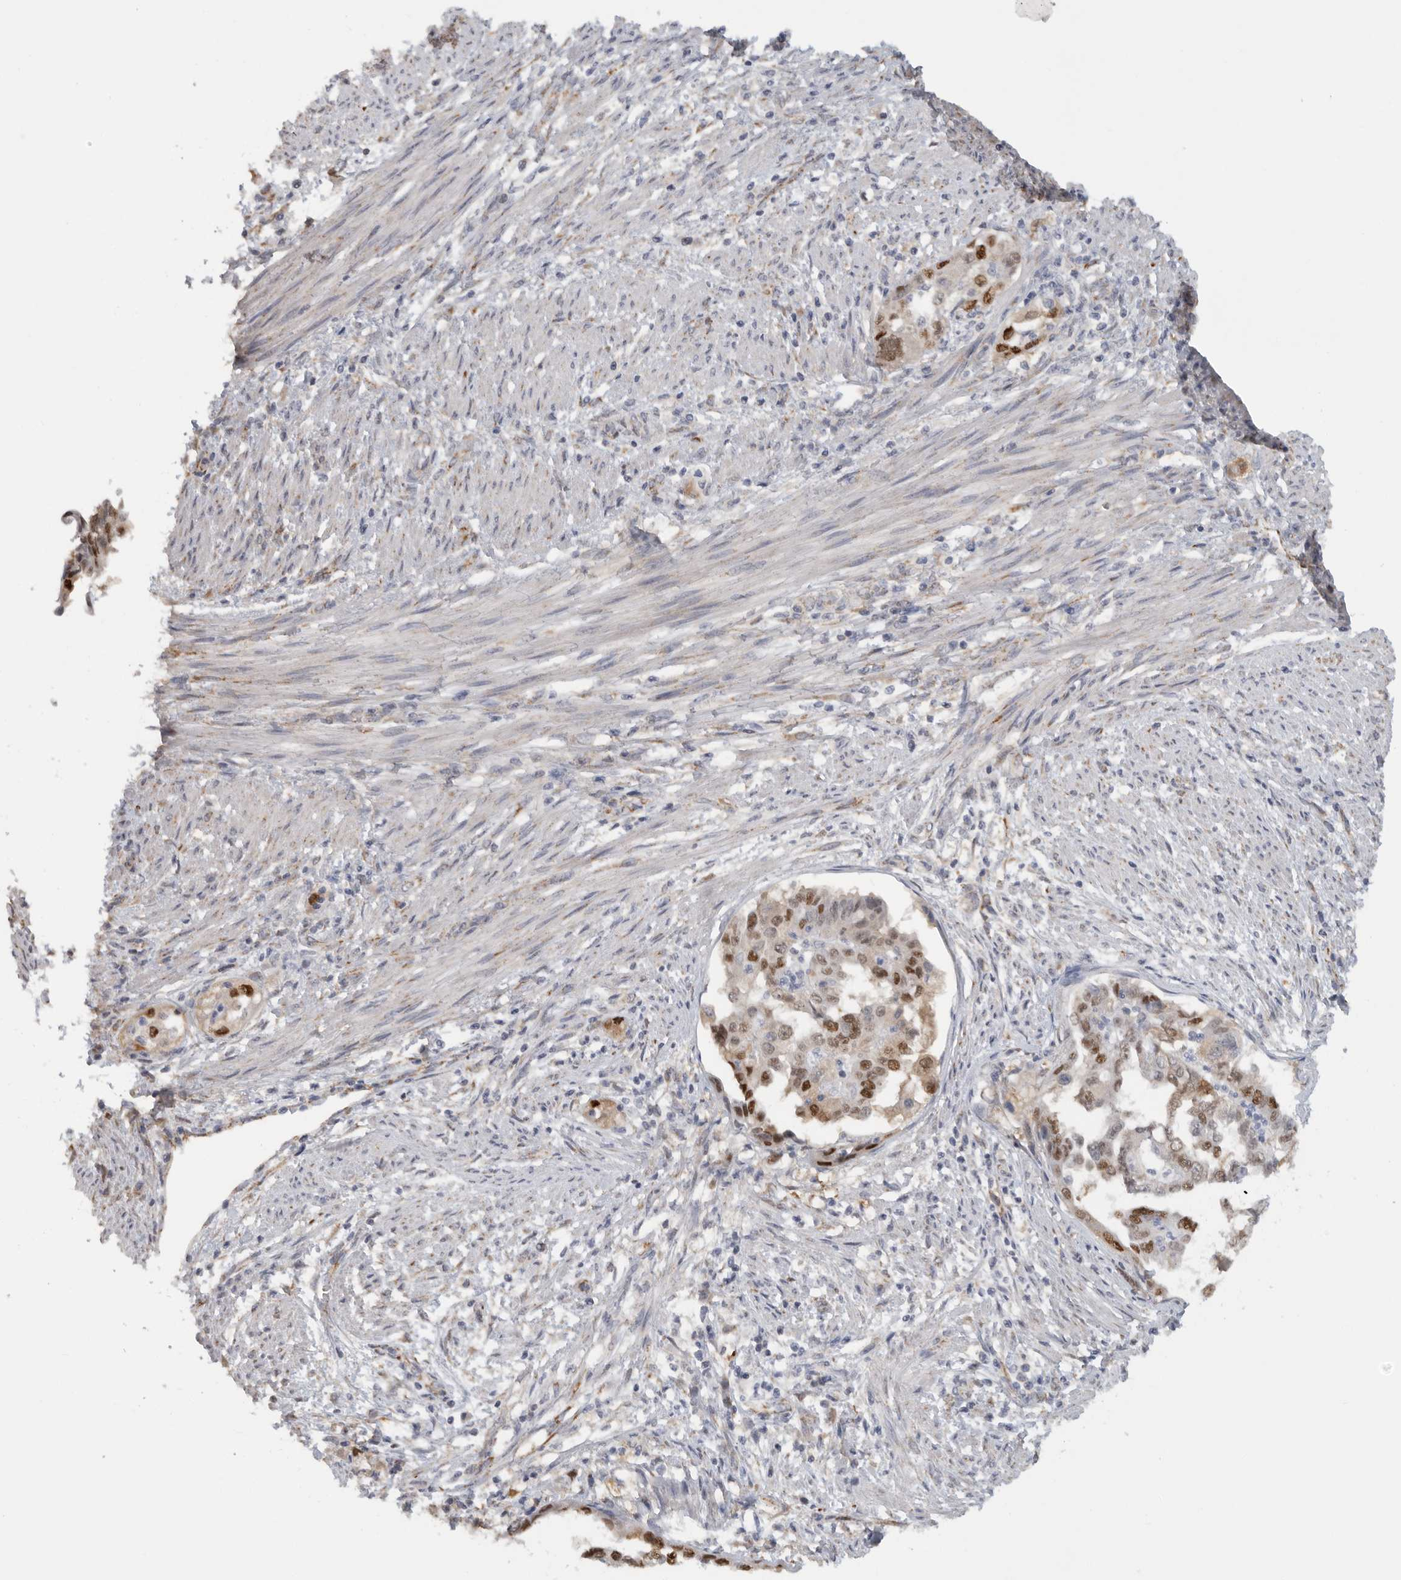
{"staining": {"intensity": "moderate", "quantity": ">75%", "location": "cytoplasmic/membranous,nuclear"}, "tissue": "endometrial cancer", "cell_type": "Tumor cells", "image_type": "cancer", "snomed": [{"axis": "morphology", "description": "Adenocarcinoma, NOS"}, {"axis": "topography", "description": "Endometrium"}], "caption": "This micrograph shows immunohistochemistry (IHC) staining of adenocarcinoma (endometrial), with medium moderate cytoplasmic/membranous and nuclear staining in about >75% of tumor cells.", "gene": "DYRK2", "patient": {"sex": "female", "age": 85}}